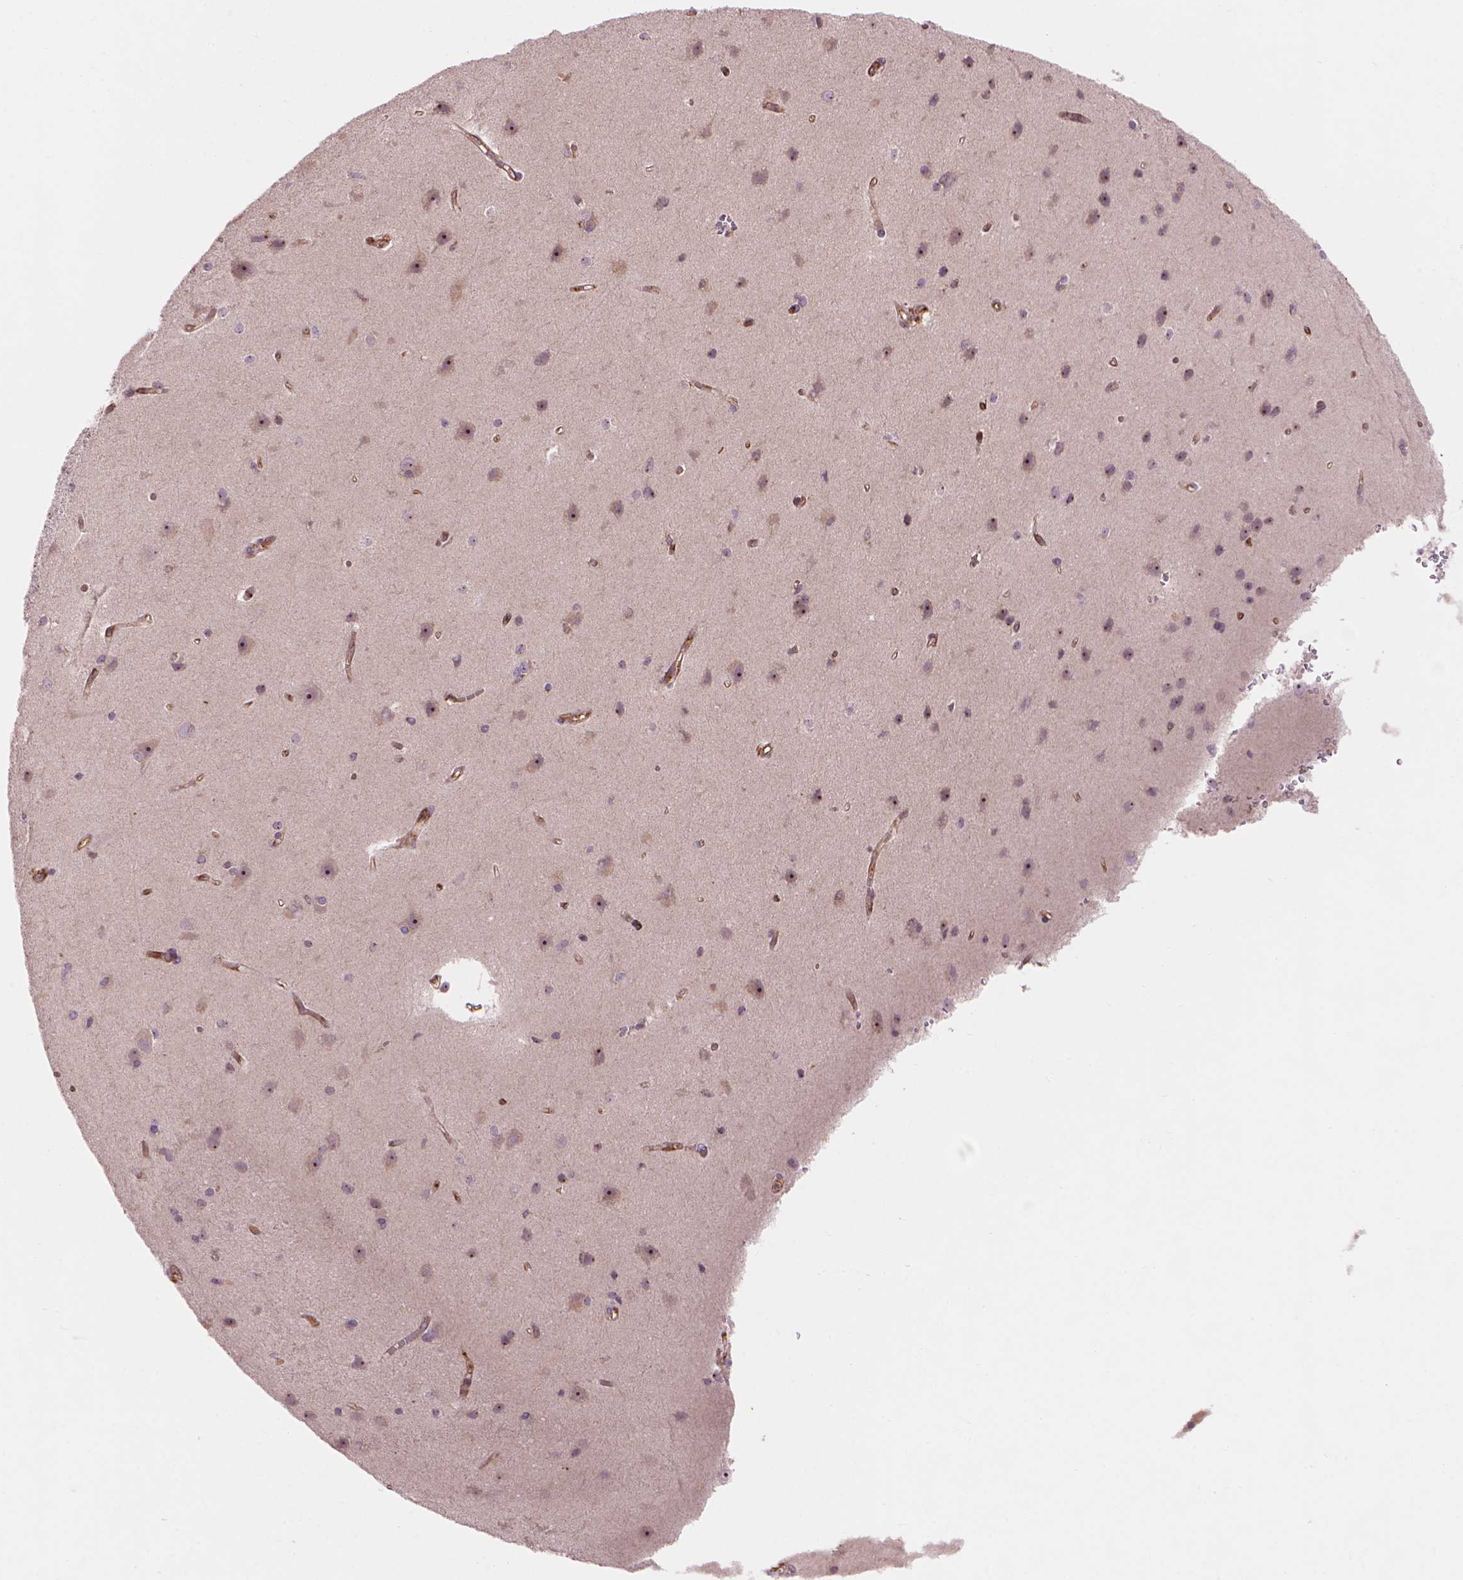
{"staining": {"intensity": "moderate", "quantity": ">75%", "location": "cytoplasmic/membranous,nuclear"}, "tissue": "cerebral cortex", "cell_type": "Endothelial cells", "image_type": "normal", "snomed": [{"axis": "morphology", "description": "Normal tissue, NOS"}, {"axis": "topography", "description": "Cerebral cortex"}], "caption": "A micrograph of cerebral cortex stained for a protein reveals moderate cytoplasmic/membranous,nuclear brown staining in endothelial cells.", "gene": "SMC2", "patient": {"sex": "male", "age": 37}}